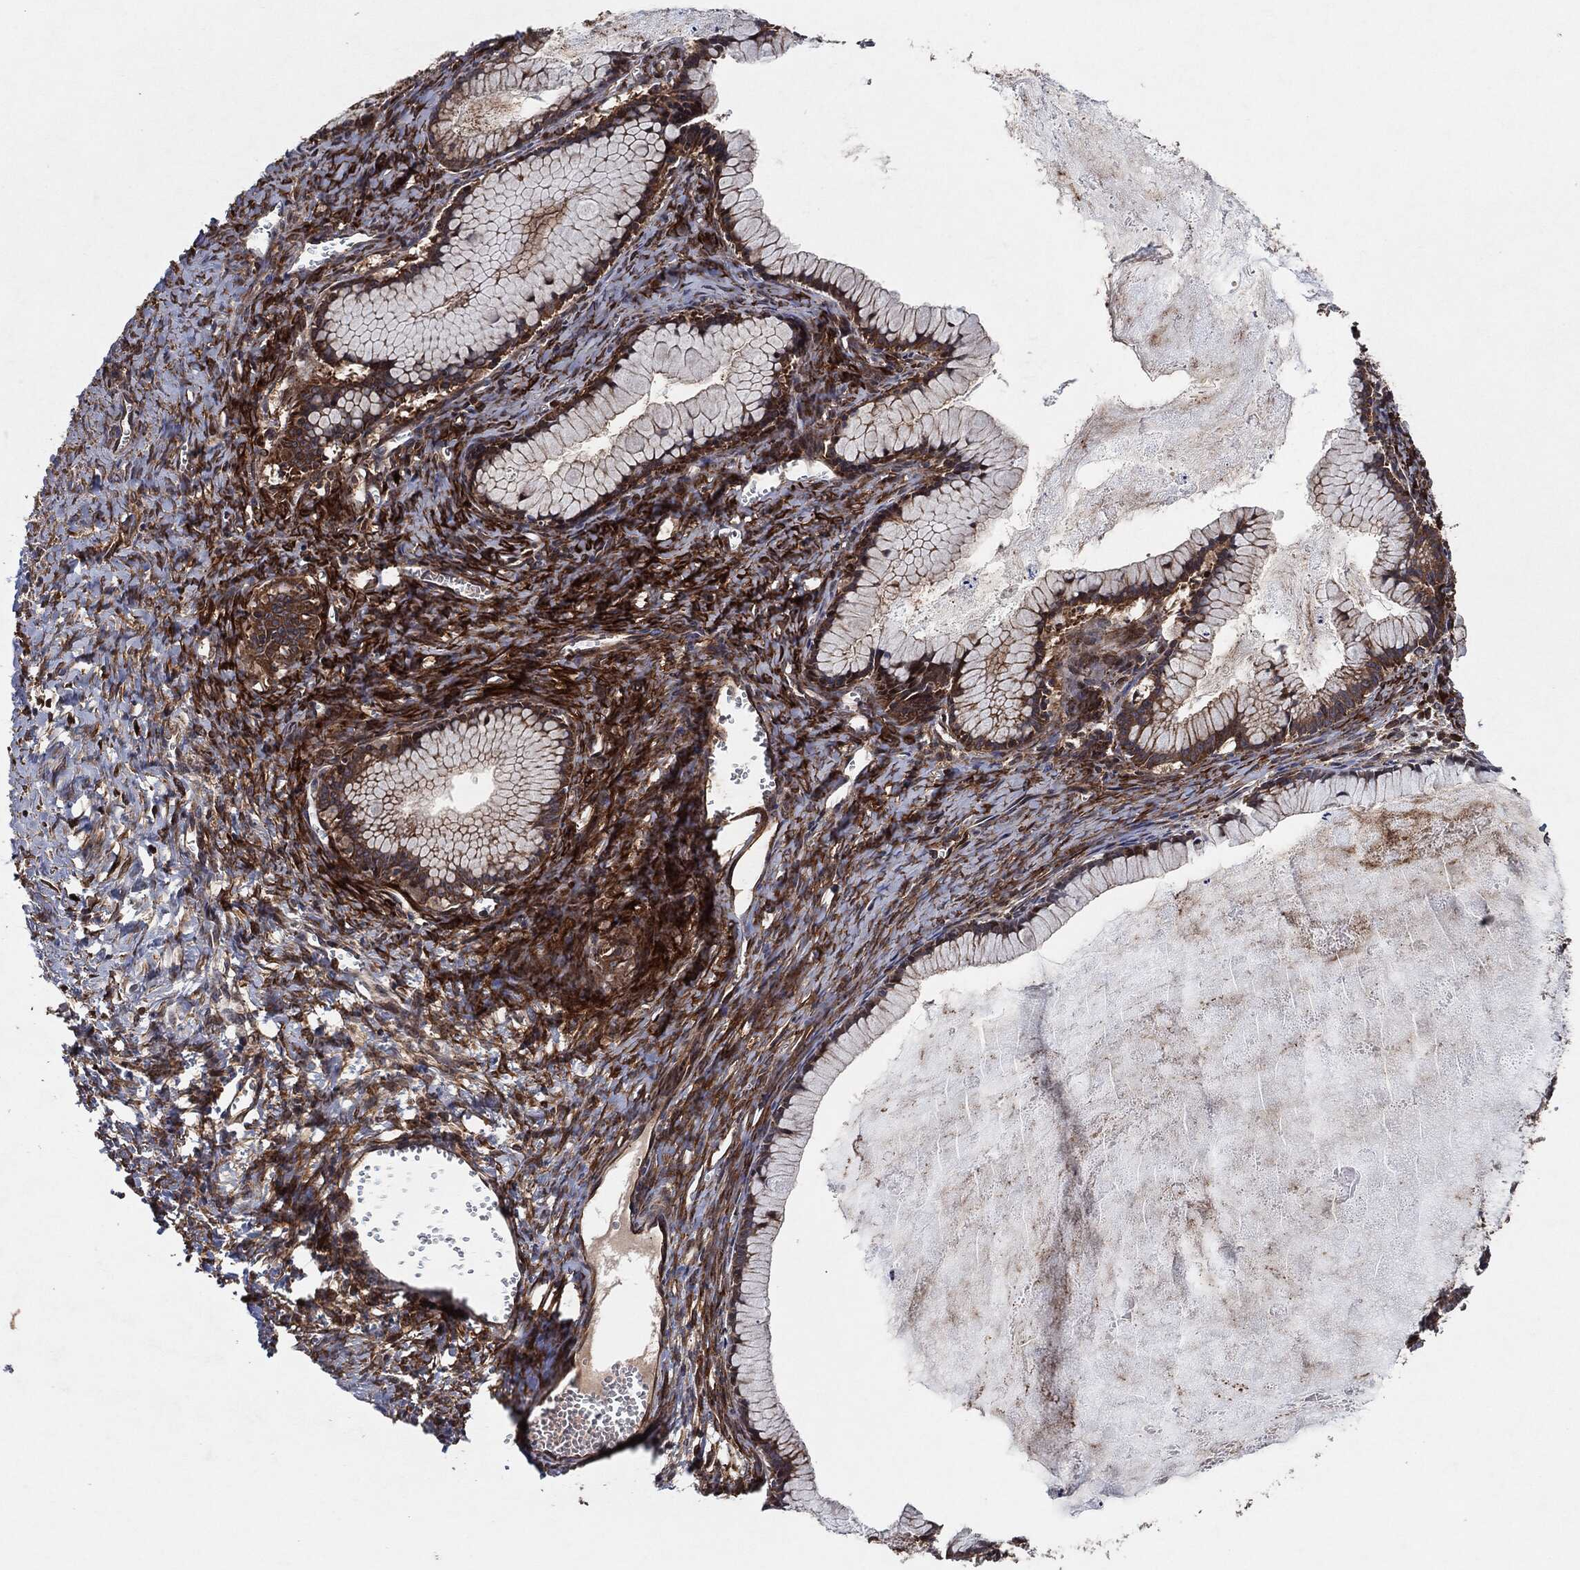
{"staining": {"intensity": "moderate", "quantity": "25%-75%", "location": "cytoplasmic/membranous"}, "tissue": "ovarian cancer", "cell_type": "Tumor cells", "image_type": "cancer", "snomed": [{"axis": "morphology", "description": "Cystadenocarcinoma, mucinous, NOS"}, {"axis": "topography", "description": "Ovary"}], "caption": "Brown immunohistochemical staining in human mucinous cystadenocarcinoma (ovarian) demonstrates moderate cytoplasmic/membranous positivity in approximately 25%-75% of tumor cells.", "gene": "BCAR1", "patient": {"sex": "female", "age": 41}}